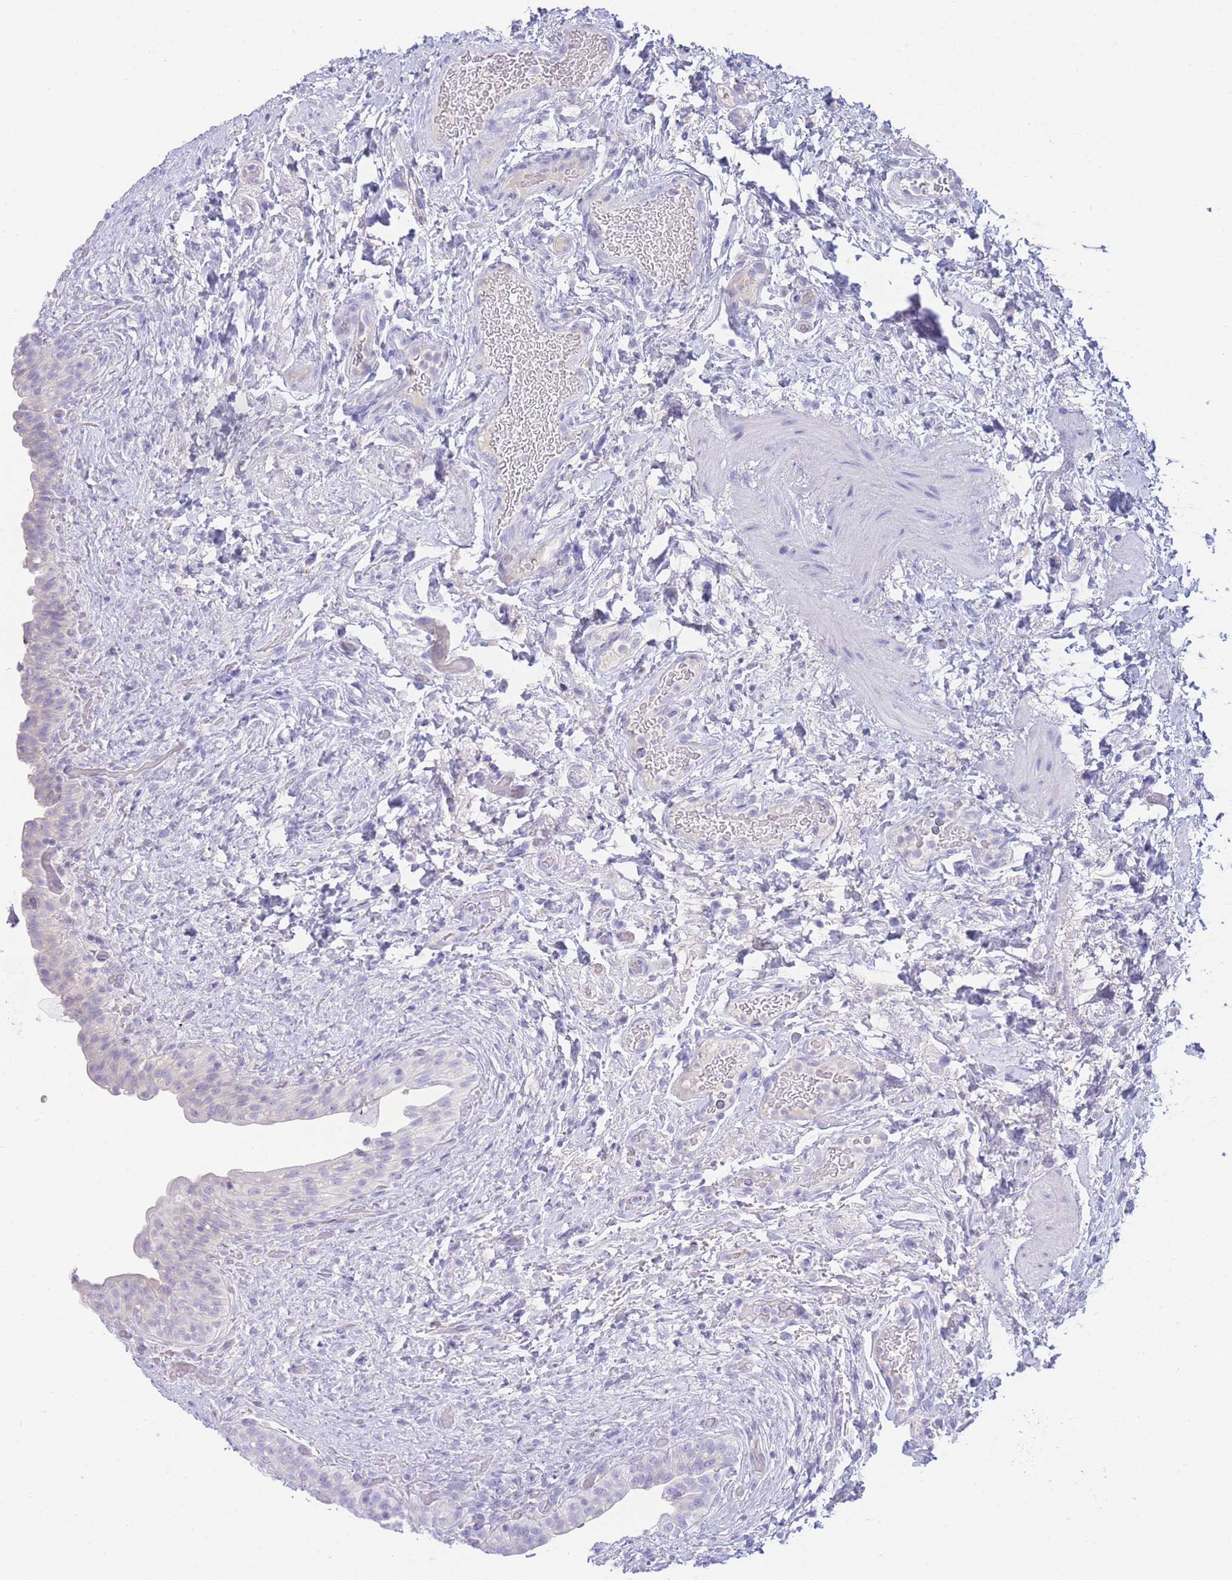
{"staining": {"intensity": "negative", "quantity": "none", "location": "none"}, "tissue": "urinary bladder", "cell_type": "Urothelial cells", "image_type": "normal", "snomed": [{"axis": "morphology", "description": "Normal tissue, NOS"}, {"axis": "topography", "description": "Urinary bladder"}], "caption": "Immunohistochemical staining of normal urinary bladder demonstrates no significant positivity in urothelial cells.", "gene": "LRRC37A2", "patient": {"sex": "male", "age": 69}}